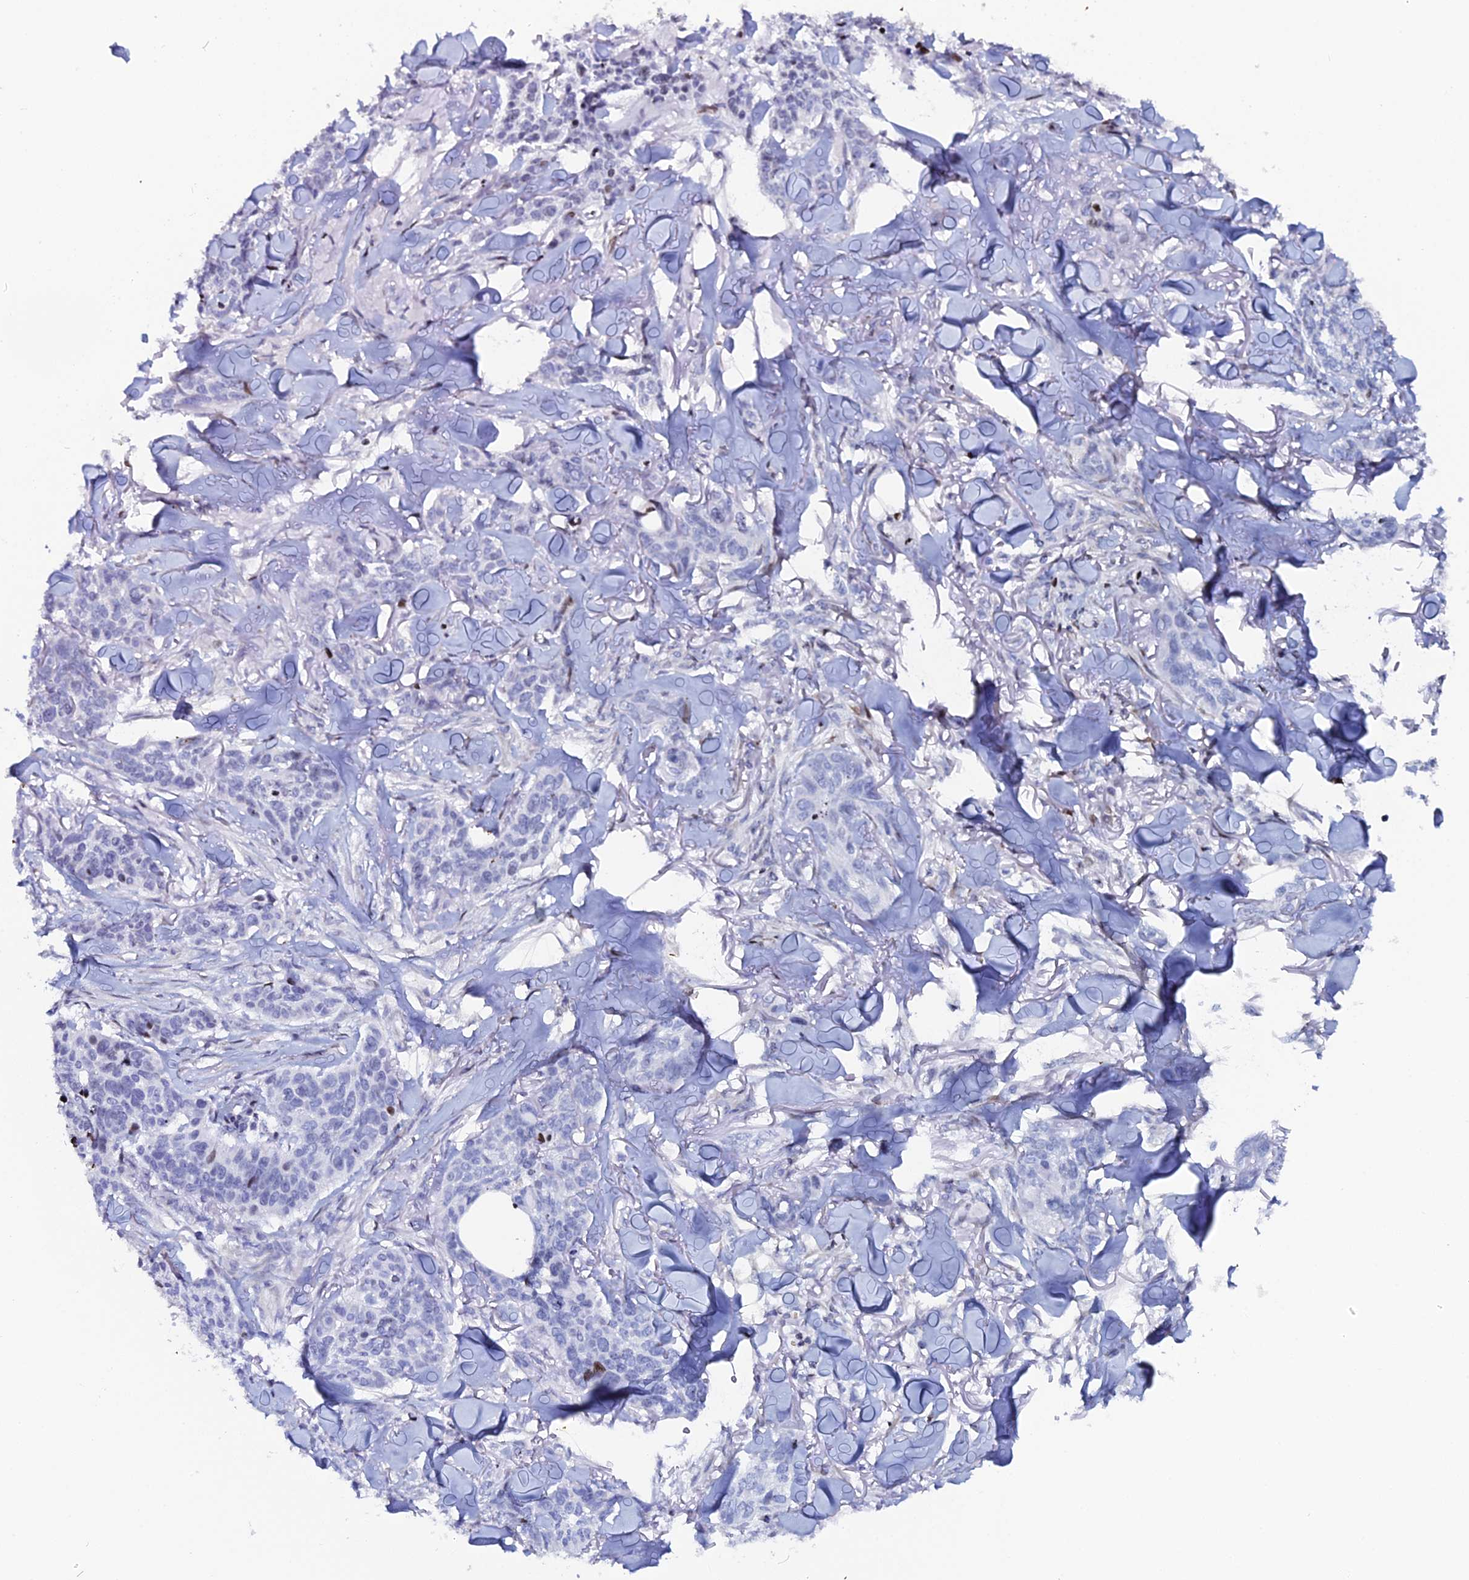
{"staining": {"intensity": "moderate", "quantity": "<25%", "location": "nuclear"}, "tissue": "skin cancer", "cell_type": "Tumor cells", "image_type": "cancer", "snomed": [{"axis": "morphology", "description": "Basal cell carcinoma"}, {"axis": "topography", "description": "Skin"}], "caption": "This photomicrograph shows immunohistochemistry (IHC) staining of human skin basal cell carcinoma, with low moderate nuclear positivity in approximately <25% of tumor cells.", "gene": "MYNN", "patient": {"sex": "male", "age": 86}}